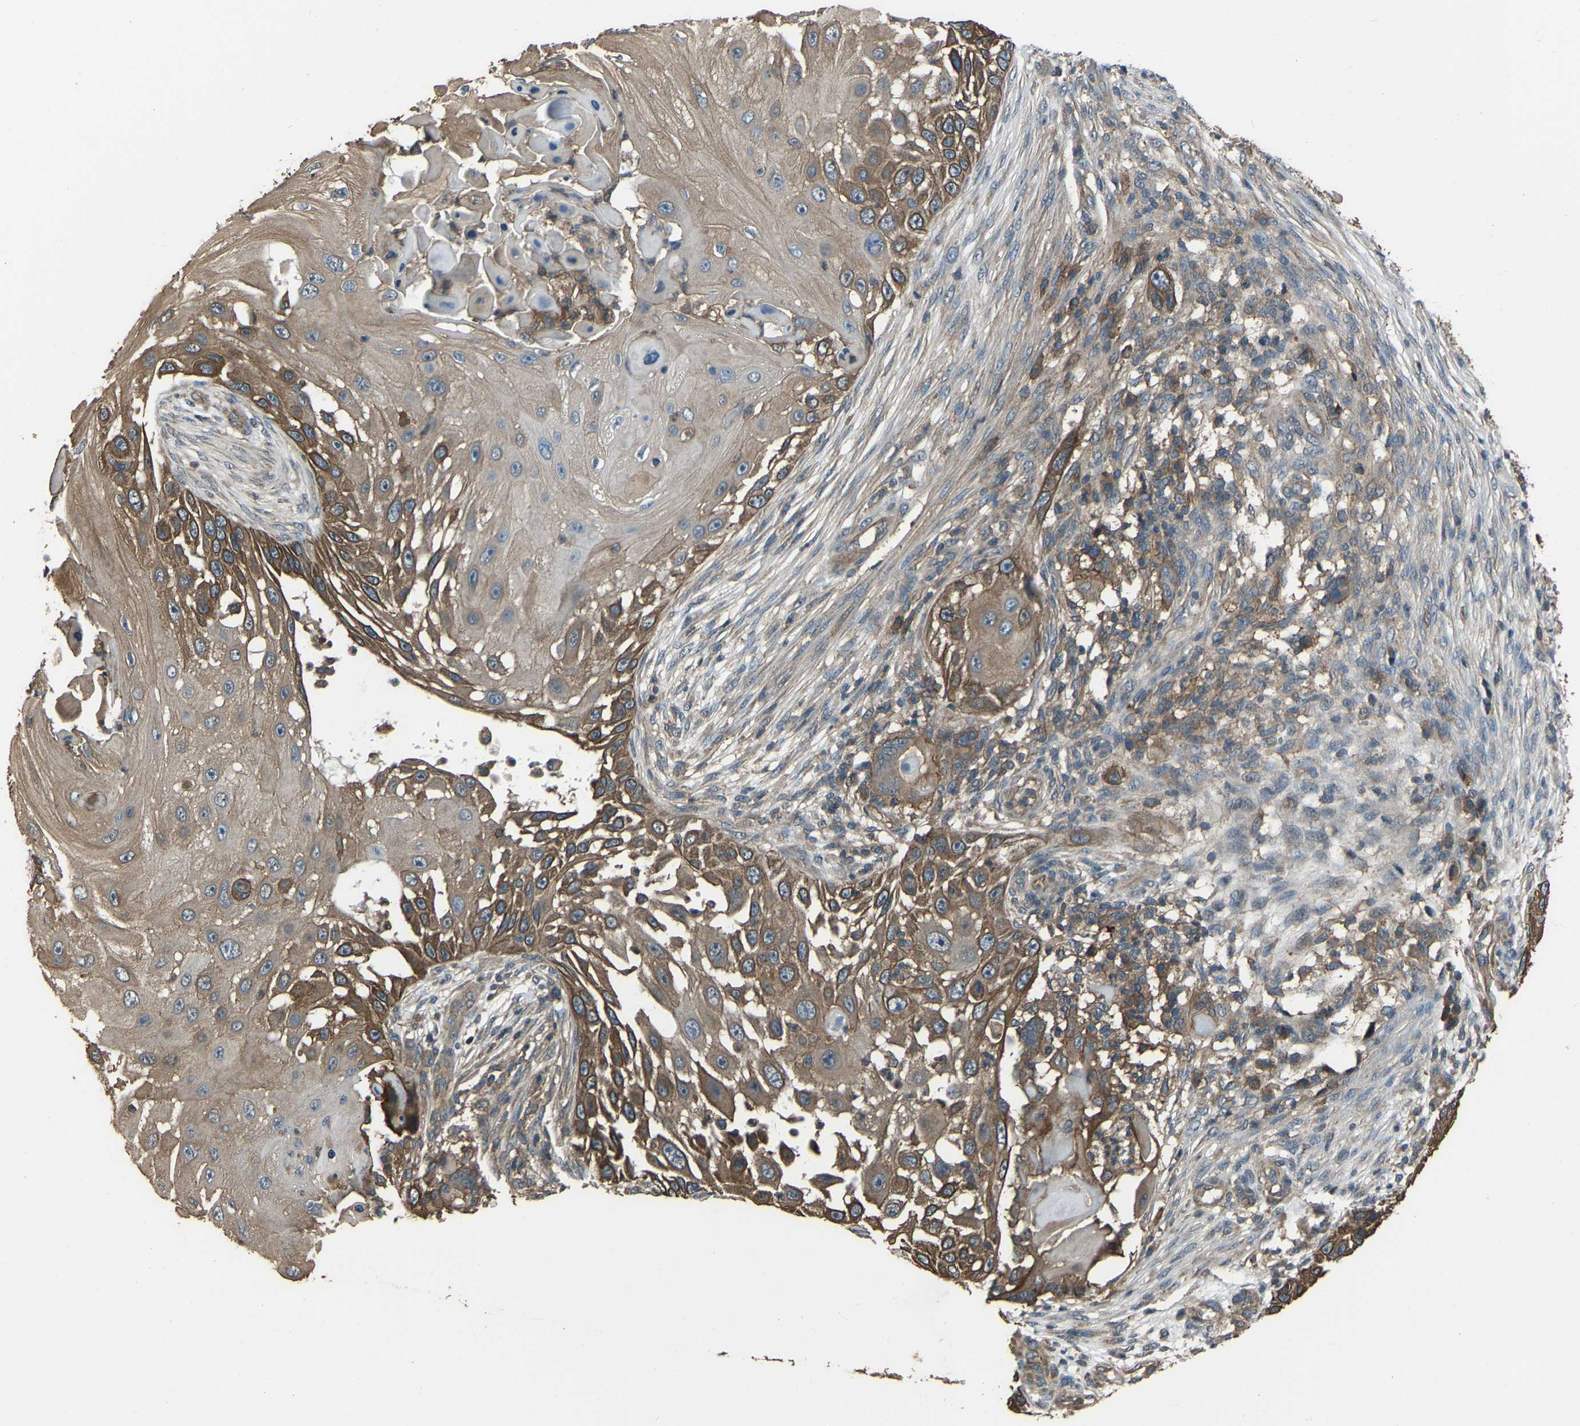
{"staining": {"intensity": "moderate", "quantity": ">75%", "location": "cytoplasmic/membranous"}, "tissue": "skin cancer", "cell_type": "Tumor cells", "image_type": "cancer", "snomed": [{"axis": "morphology", "description": "Squamous cell carcinoma, NOS"}, {"axis": "topography", "description": "Skin"}], "caption": "IHC image of neoplastic tissue: squamous cell carcinoma (skin) stained using IHC reveals medium levels of moderate protein expression localized specifically in the cytoplasmic/membranous of tumor cells, appearing as a cytoplasmic/membranous brown color.", "gene": "SLC4A2", "patient": {"sex": "female", "age": 44}}